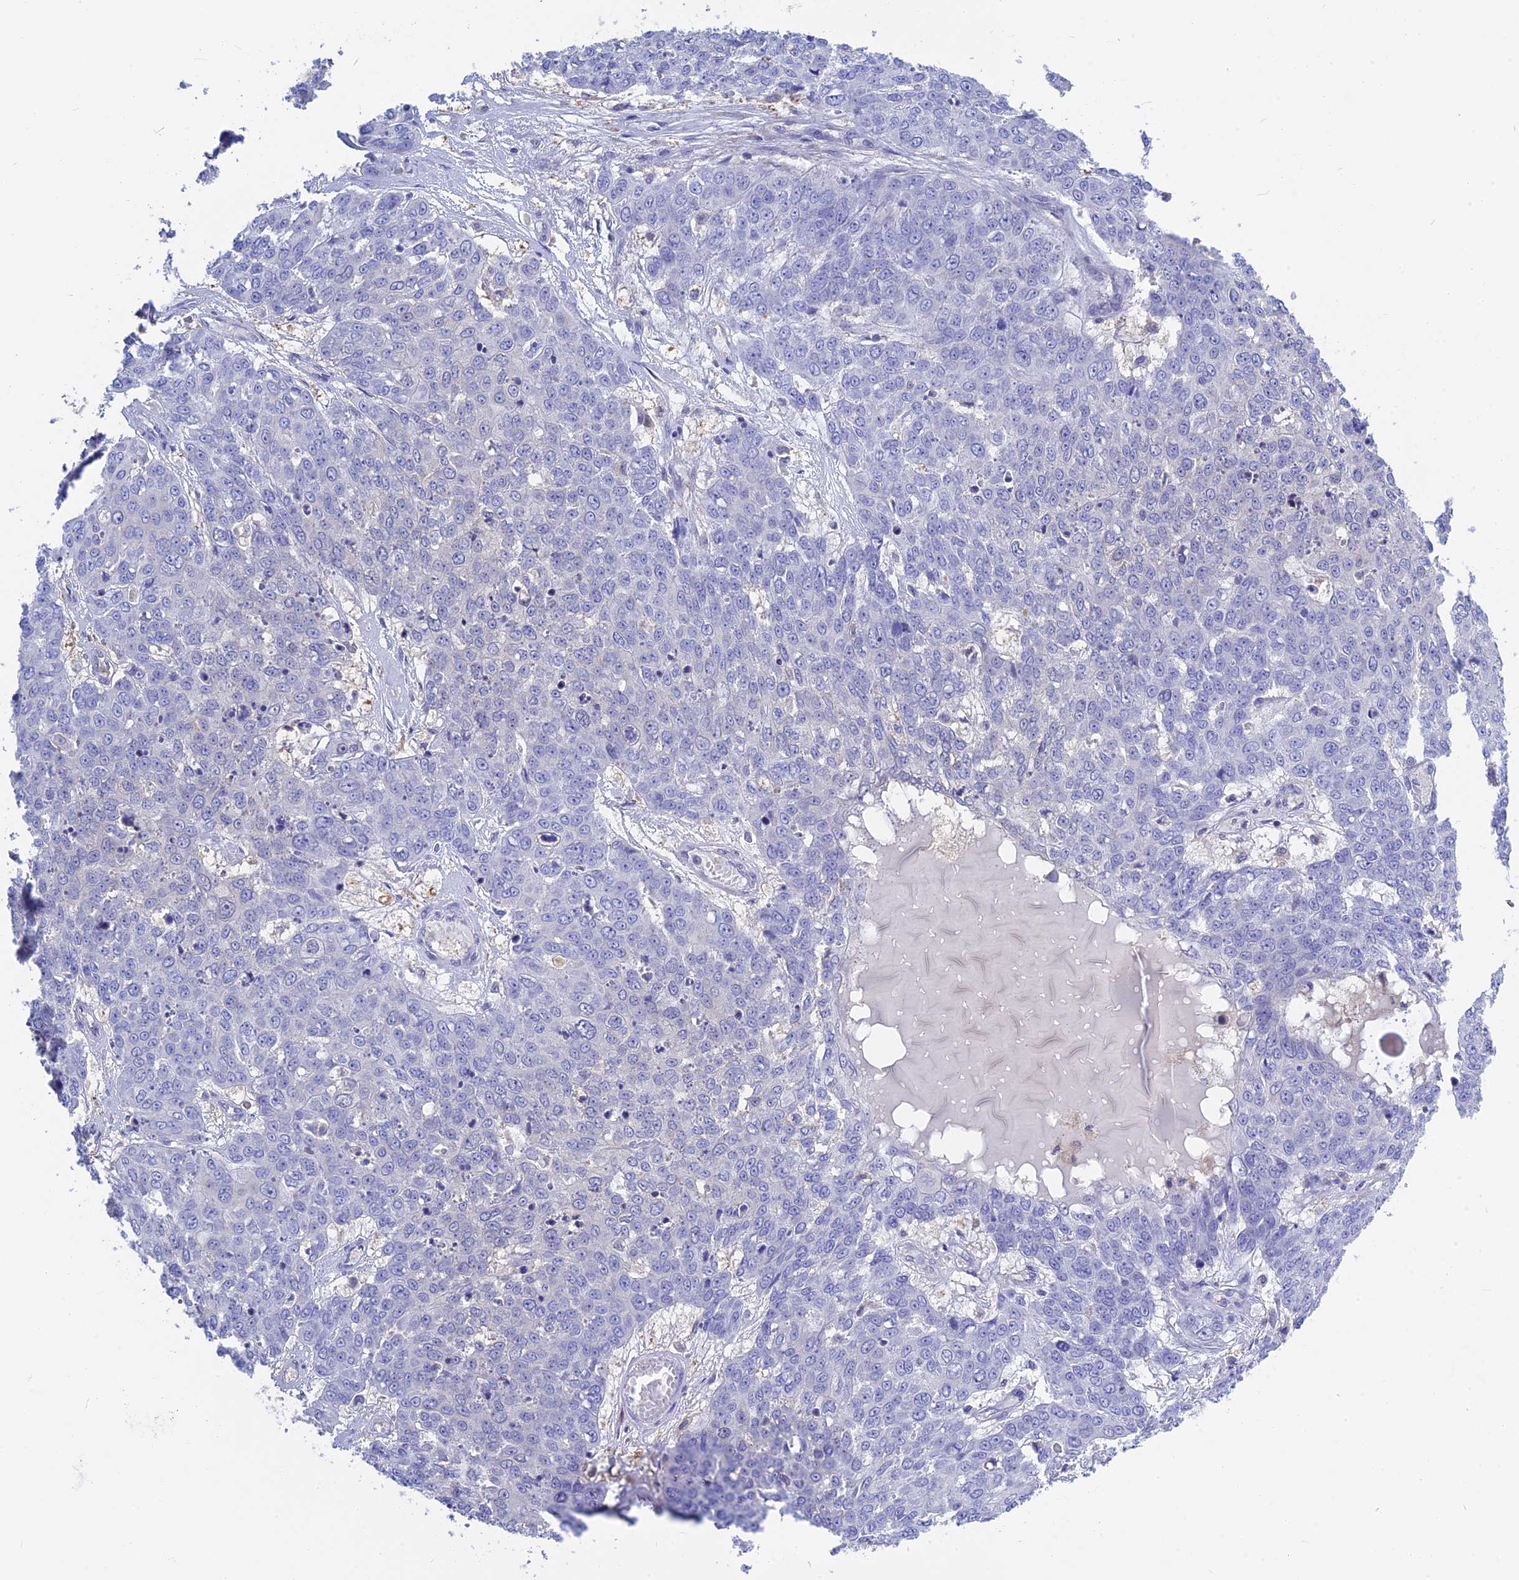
{"staining": {"intensity": "negative", "quantity": "none", "location": "none"}, "tissue": "skin cancer", "cell_type": "Tumor cells", "image_type": "cancer", "snomed": [{"axis": "morphology", "description": "Squamous cell carcinoma, NOS"}, {"axis": "topography", "description": "Skin"}], "caption": "High power microscopy photomicrograph of an immunohistochemistry micrograph of squamous cell carcinoma (skin), revealing no significant expression in tumor cells. (DAB (3,3'-diaminobenzidine) immunohistochemistry (IHC) with hematoxylin counter stain).", "gene": "SNAP91", "patient": {"sex": "male", "age": 71}}